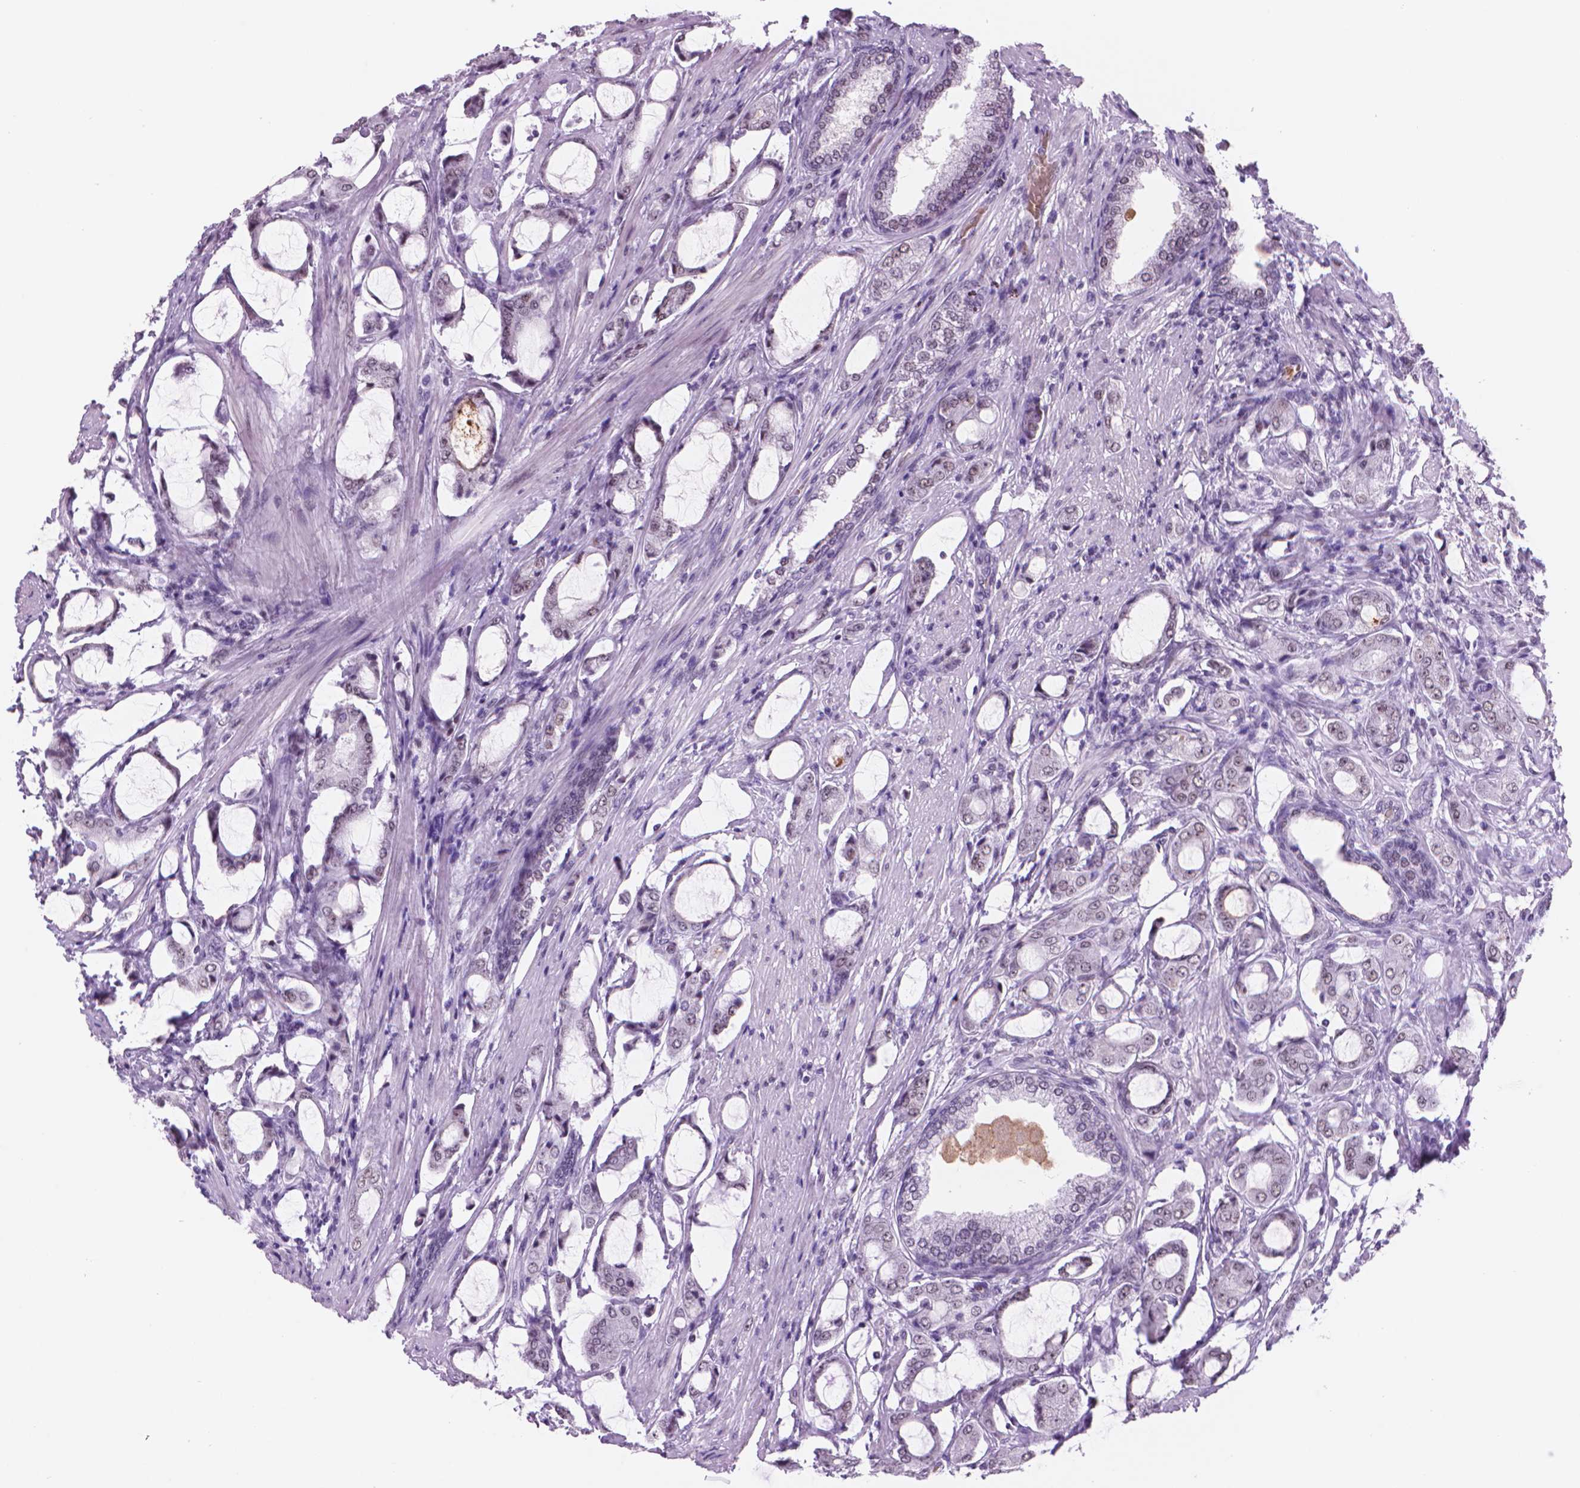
{"staining": {"intensity": "weak", "quantity": "<25%", "location": "nuclear"}, "tissue": "prostate cancer", "cell_type": "Tumor cells", "image_type": "cancer", "snomed": [{"axis": "morphology", "description": "Adenocarcinoma, NOS"}, {"axis": "topography", "description": "Prostate"}], "caption": "Immunohistochemistry (IHC) of prostate adenocarcinoma demonstrates no positivity in tumor cells.", "gene": "POLR3D", "patient": {"sex": "male", "age": 63}}